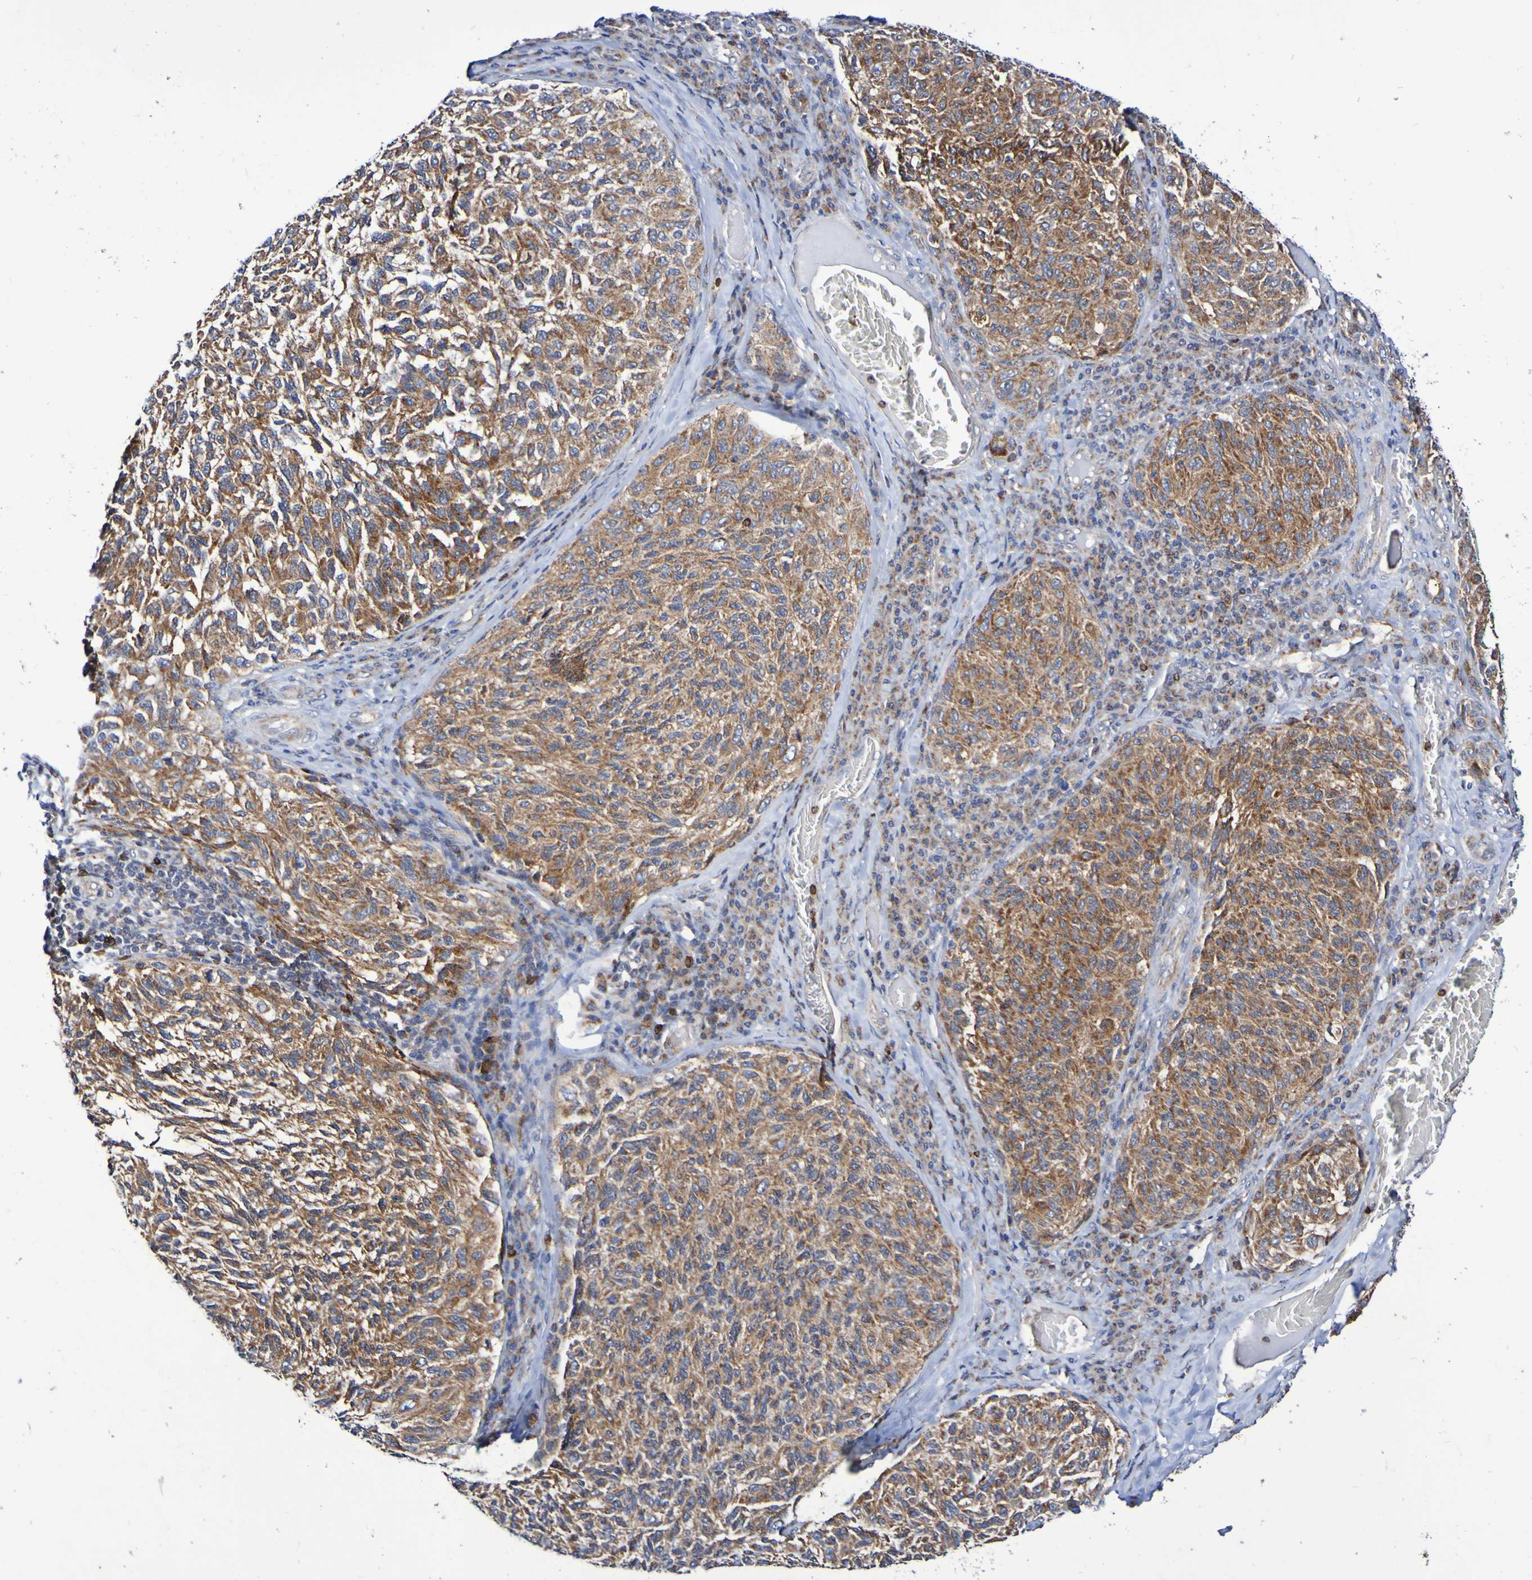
{"staining": {"intensity": "moderate", "quantity": ">75%", "location": "cytoplasmic/membranous"}, "tissue": "melanoma", "cell_type": "Tumor cells", "image_type": "cancer", "snomed": [{"axis": "morphology", "description": "Malignant melanoma, NOS"}, {"axis": "topography", "description": "Skin"}], "caption": "Malignant melanoma was stained to show a protein in brown. There is medium levels of moderate cytoplasmic/membranous positivity in approximately >75% of tumor cells. The staining was performed using DAB (3,3'-diaminobenzidine) to visualize the protein expression in brown, while the nuclei were stained in blue with hematoxylin (Magnification: 20x).", "gene": "GJB1", "patient": {"sex": "female", "age": 73}}